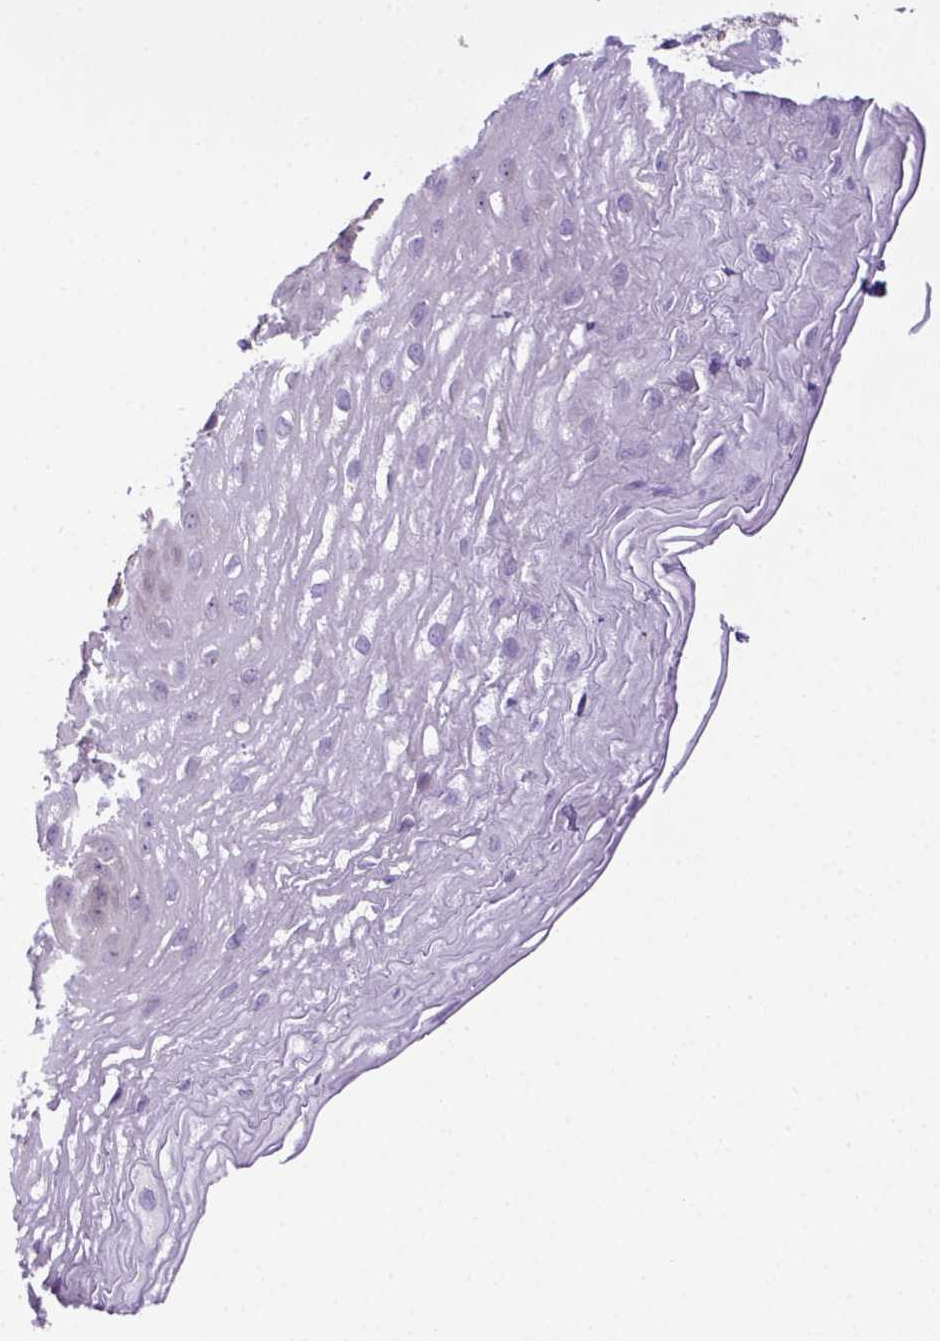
{"staining": {"intensity": "negative", "quantity": "none", "location": "none"}, "tissue": "esophagus", "cell_type": "Squamous epithelial cells", "image_type": "normal", "snomed": [{"axis": "morphology", "description": "Normal tissue, NOS"}, {"axis": "topography", "description": "Esophagus"}], "caption": "The histopathology image displays no staining of squamous epithelial cells in benign esophagus.", "gene": "CD40", "patient": {"sex": "female", "age": 81}}